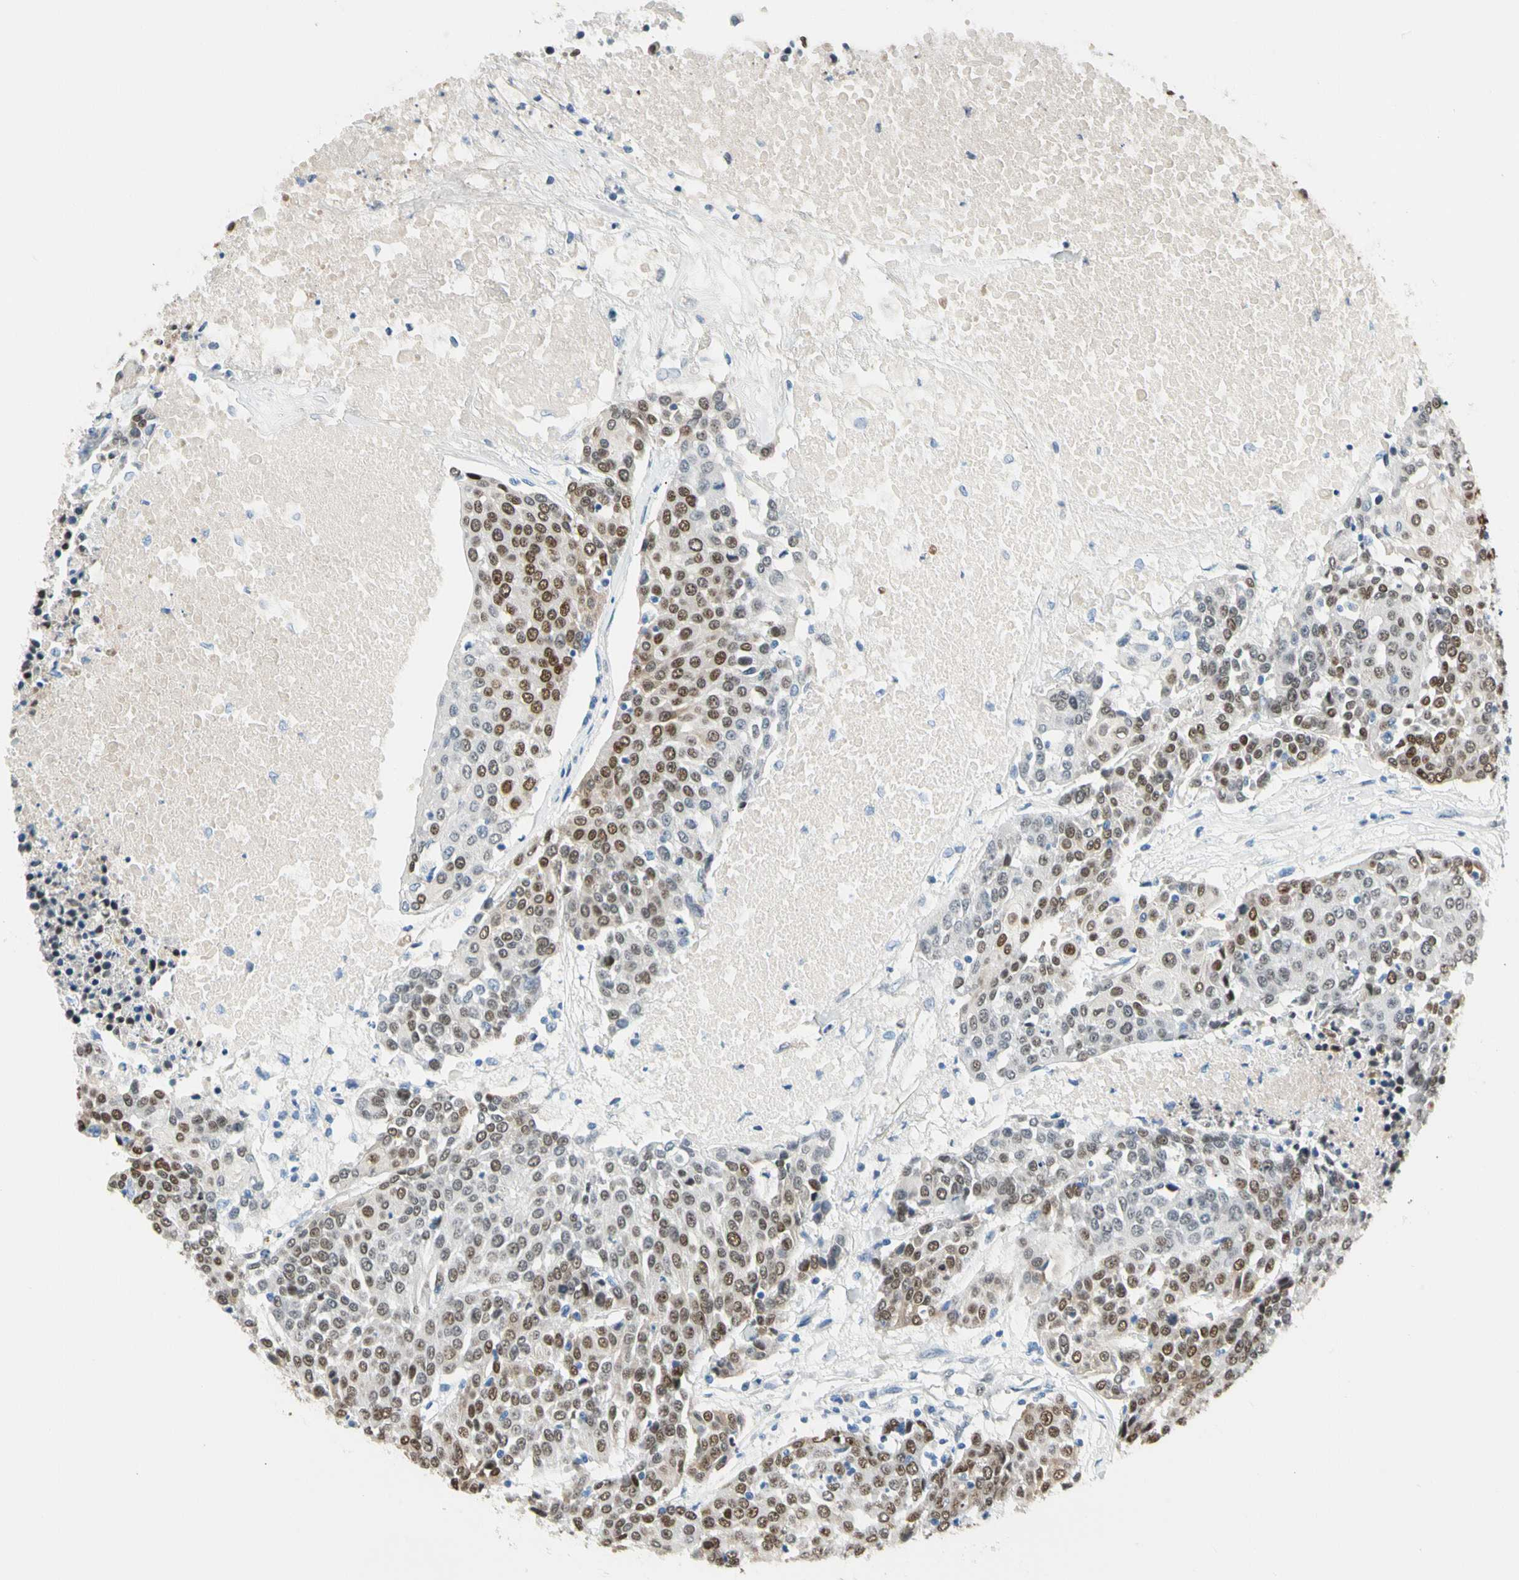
{"staining": {"intensity": "moderate", "quantity": ">75%", "location": "nuclear"}, "tissue": "urothelial cancer", "cell_type": "Tumor cells", "image_type": "cancer", "snomed": [{"axis": "morphology", "description": "Urothelial carcinoma, High grade"}, {"axis": "topography", "description": "Urinary bladder"}], "caption": "Immunohistochemical staining of human urothelial cancer reveals moderate nuclear protein positivity in approximately >75% of tumor cells. Immunohistochemistry (ihc) stains the protein of interest in brown and the nuclei are stained blue.", "gene": "NFIA", "patient": {"sex": "female", "age": 85}}